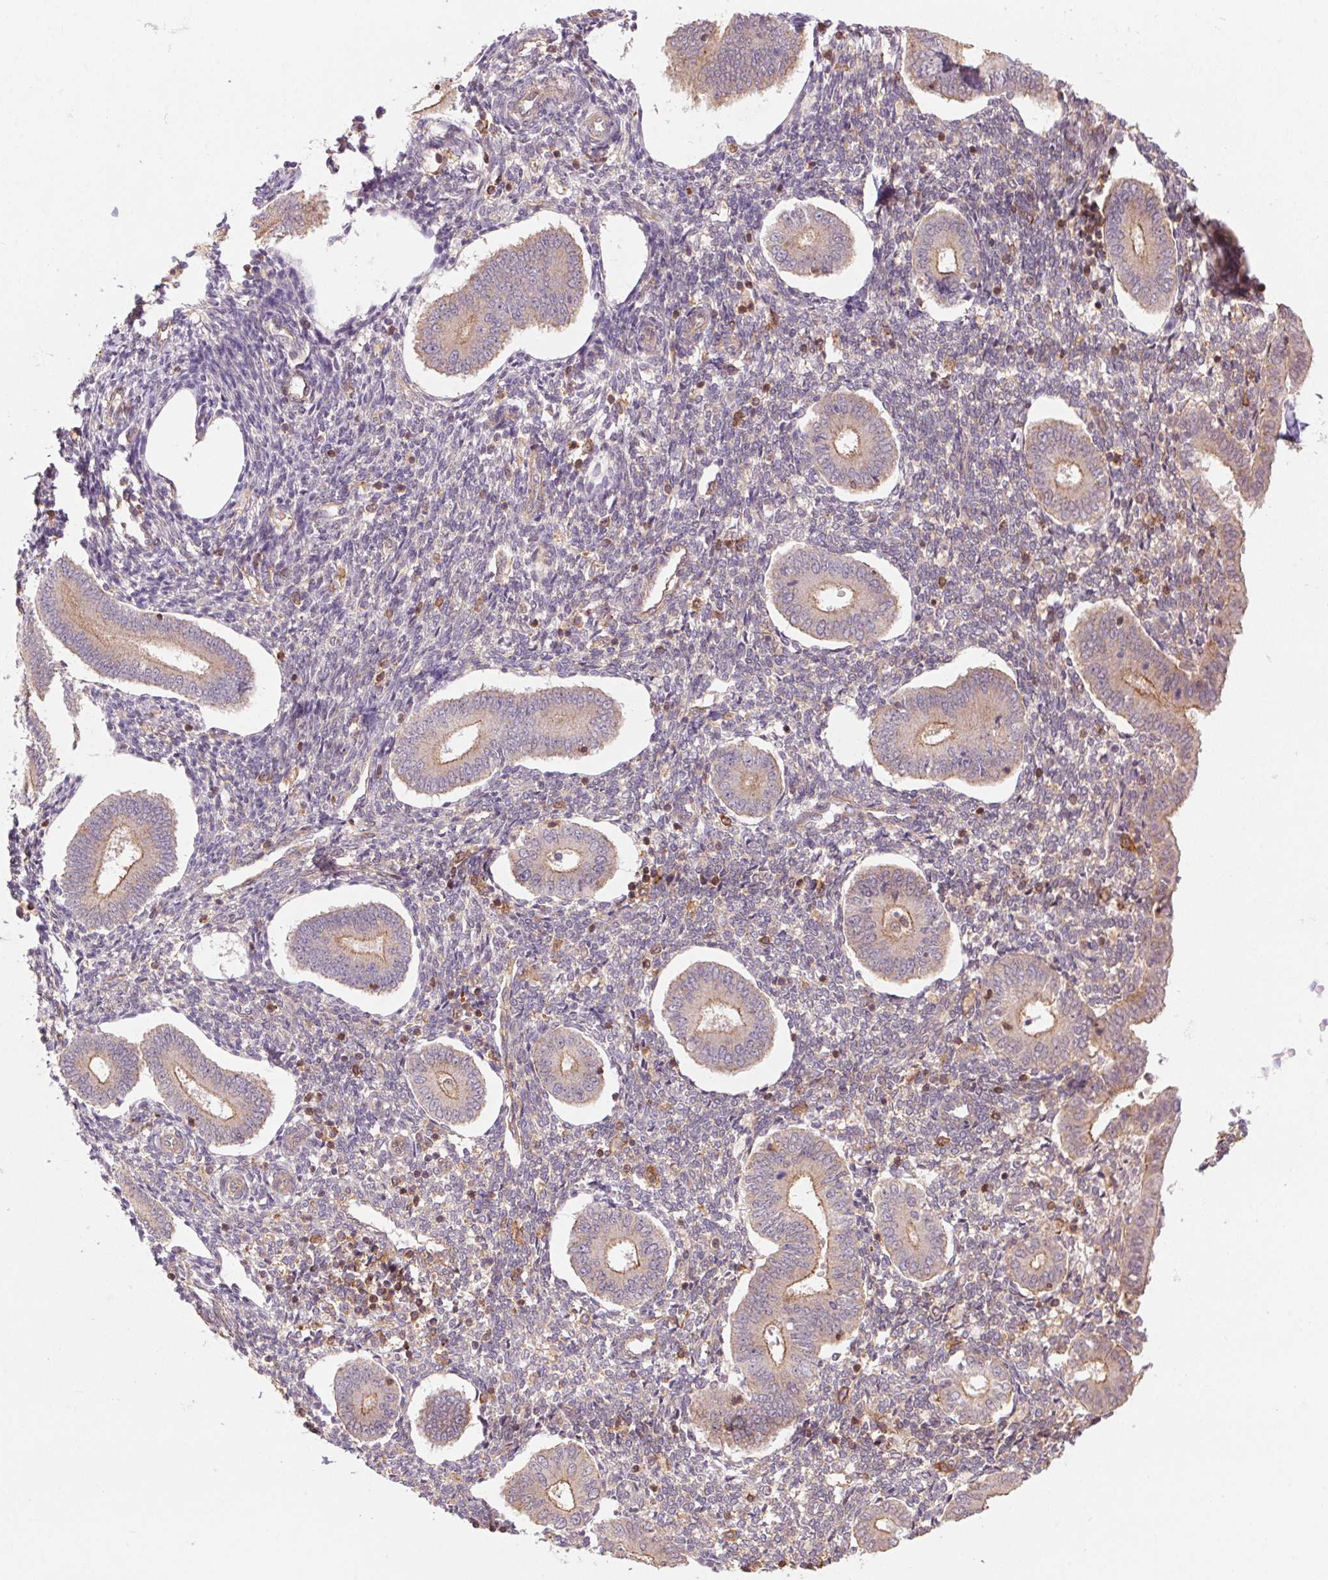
{"staining": {"intensity": "moderate", "quantity": "<25%", "location": "cytoplasmic/membranous"}, "tissue": "endometrium", "cell_type": "Cells in endometrial stroma", "image_type": "normal", "snomed": [{"axis": "morphology", "description": "Normal tissue, NOS"}, {"axis": "topography", "description": "Endometrium"}], "caption": "A high-resolution photomicrograph shows immunohistochemistry (IHC) staining of normal endometrium, which displays moderate cytoplasmic/membranous expression in about <25% of cells in endometrial stroma. The protein of interest is stained brown, and the nuclei are stained in blue (DAB (3,3'-diaminobenzidine) IHC with brightfield microscopy, high magnification).", "gene": "TUBA1A", "patient": {"sex": "female", "age": 40}}